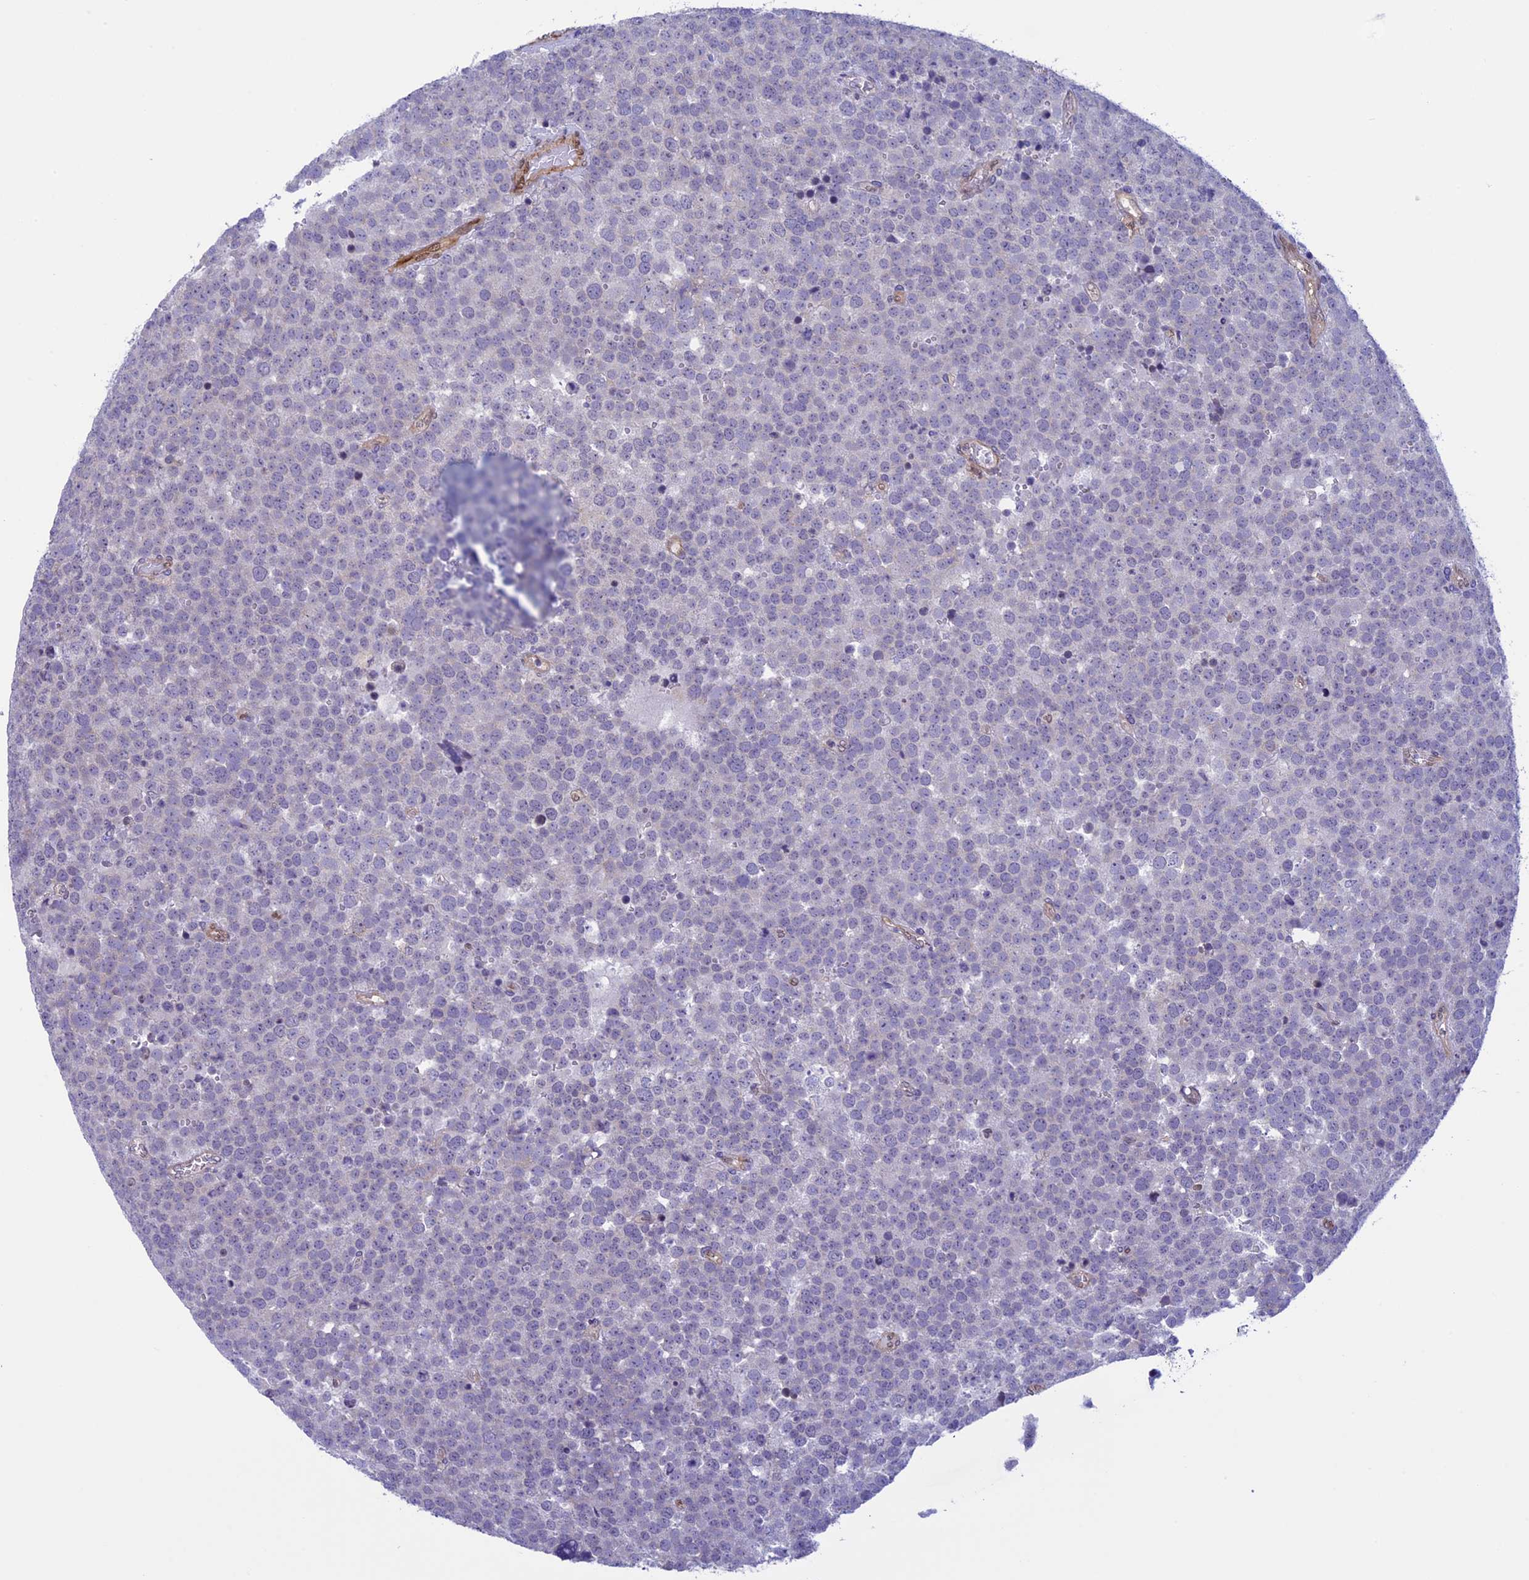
{"staining": {"intensity": "negative", "quantity": "none", "location": "none"}, "tissue": "testis cancer", "cell_type": "Tumor cells", "image_type": "cancer", "snomed": [{"axis": "morphology", "description": "Seminoma, NOS"}, {"axis": "topography", "description": "Testis"}], "caption": "Tumor cells show no significant protein expression in testis cancer. (DAB immunohistochemistry (IHC) visualized using brightfield microscopy, high magnification).", "gene": "IGSF6", "patient": {"sex": "male", "age": 71}}